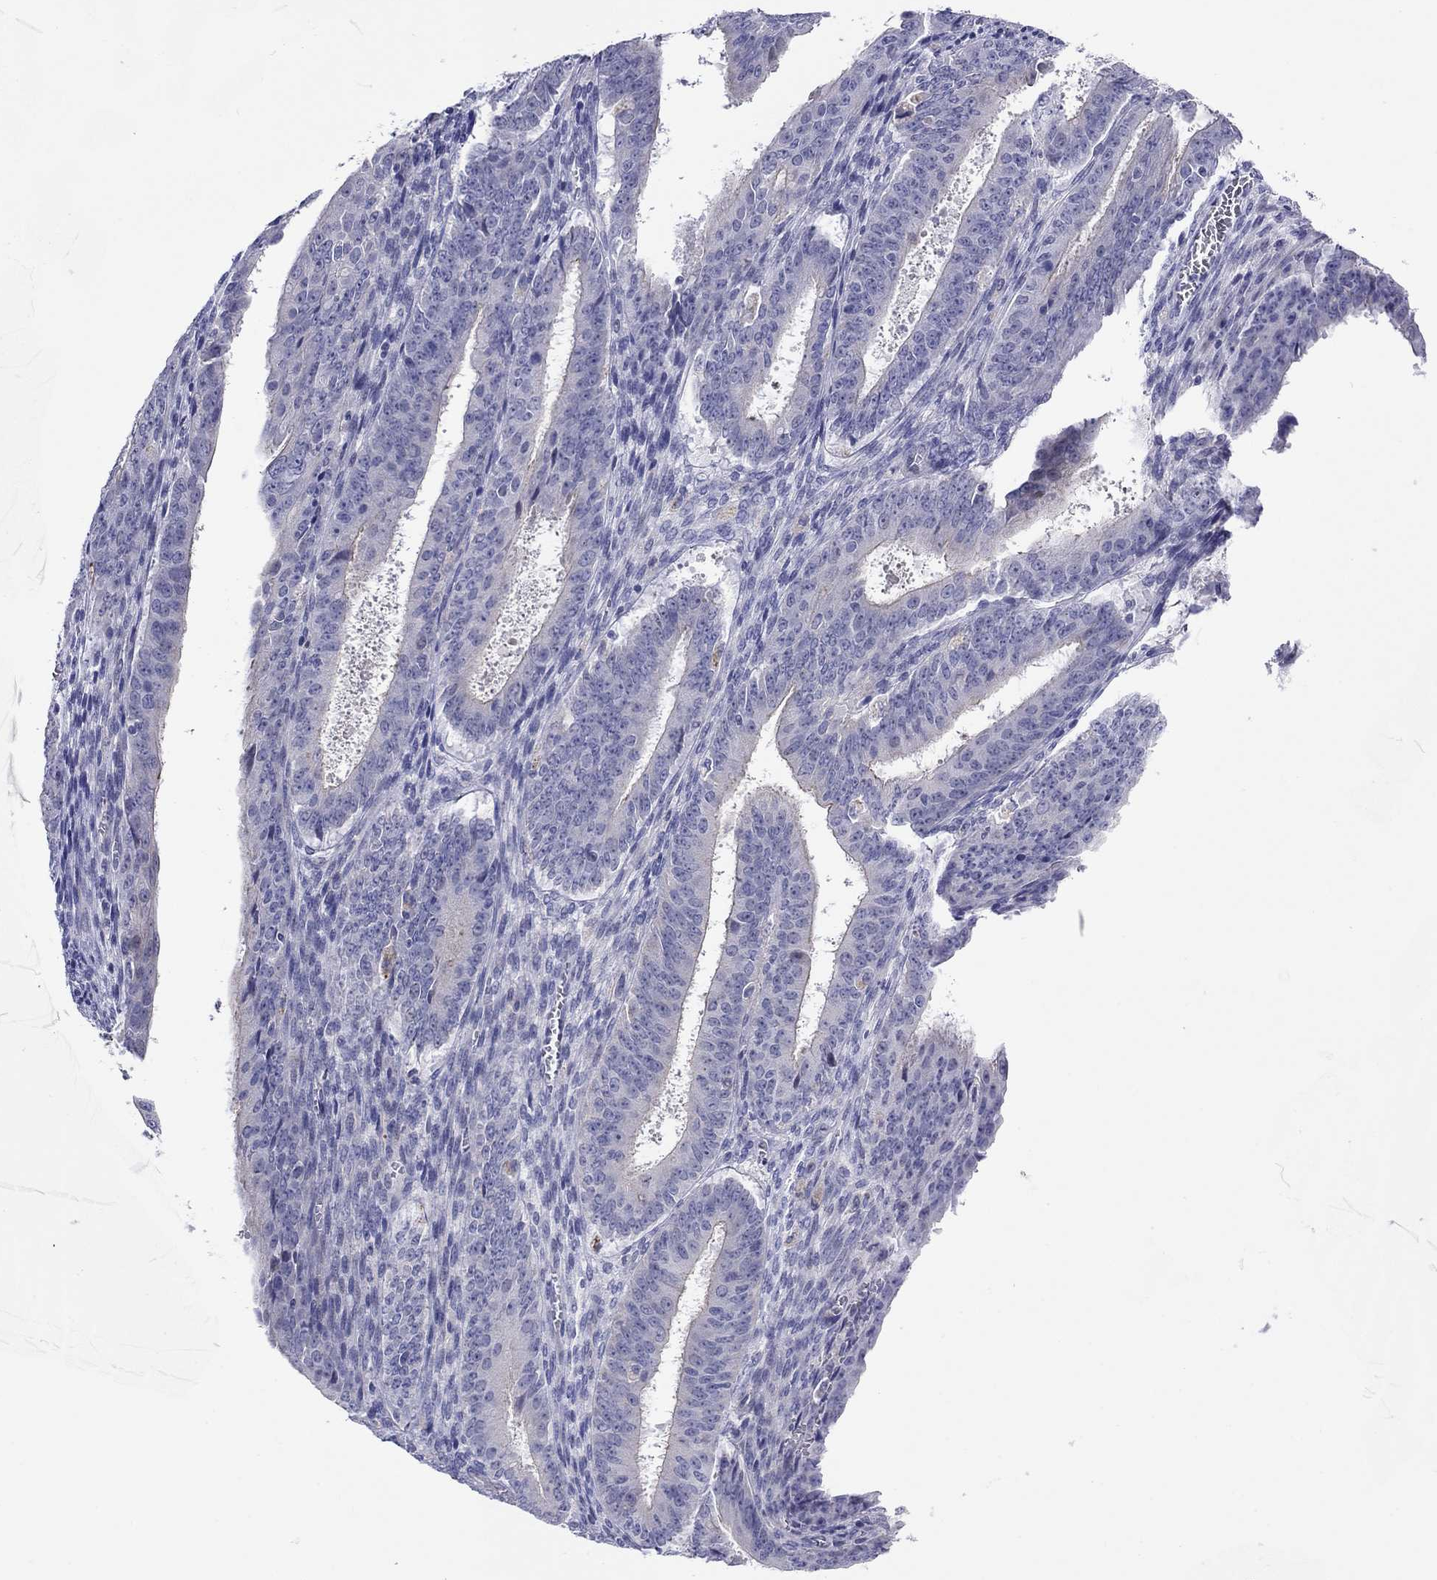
{"staining": {"intensity": "negative", "quantity": "none", "location": "none"}, "tissue": "ovarian cancer", "cell_type": "Tumor cells", "image_type": "cancer", "snomed": [{"axis": "morphology", "description": "Carcinoma, endometroid"}, {"axis": "topography", "description": "Ovary"}], "caption": "The micrograph displays no staining of tumor cells in ovarian cancer (endometroid carcinoma). (Stains: DAB (3,3'-diaminobenzidine) IHC with hematoxylin counter stain, Microscopy: brightfield microscopy at high magnification).", "gene": "MGAT4C", "patient": {"sex": "female", "age": 42}}